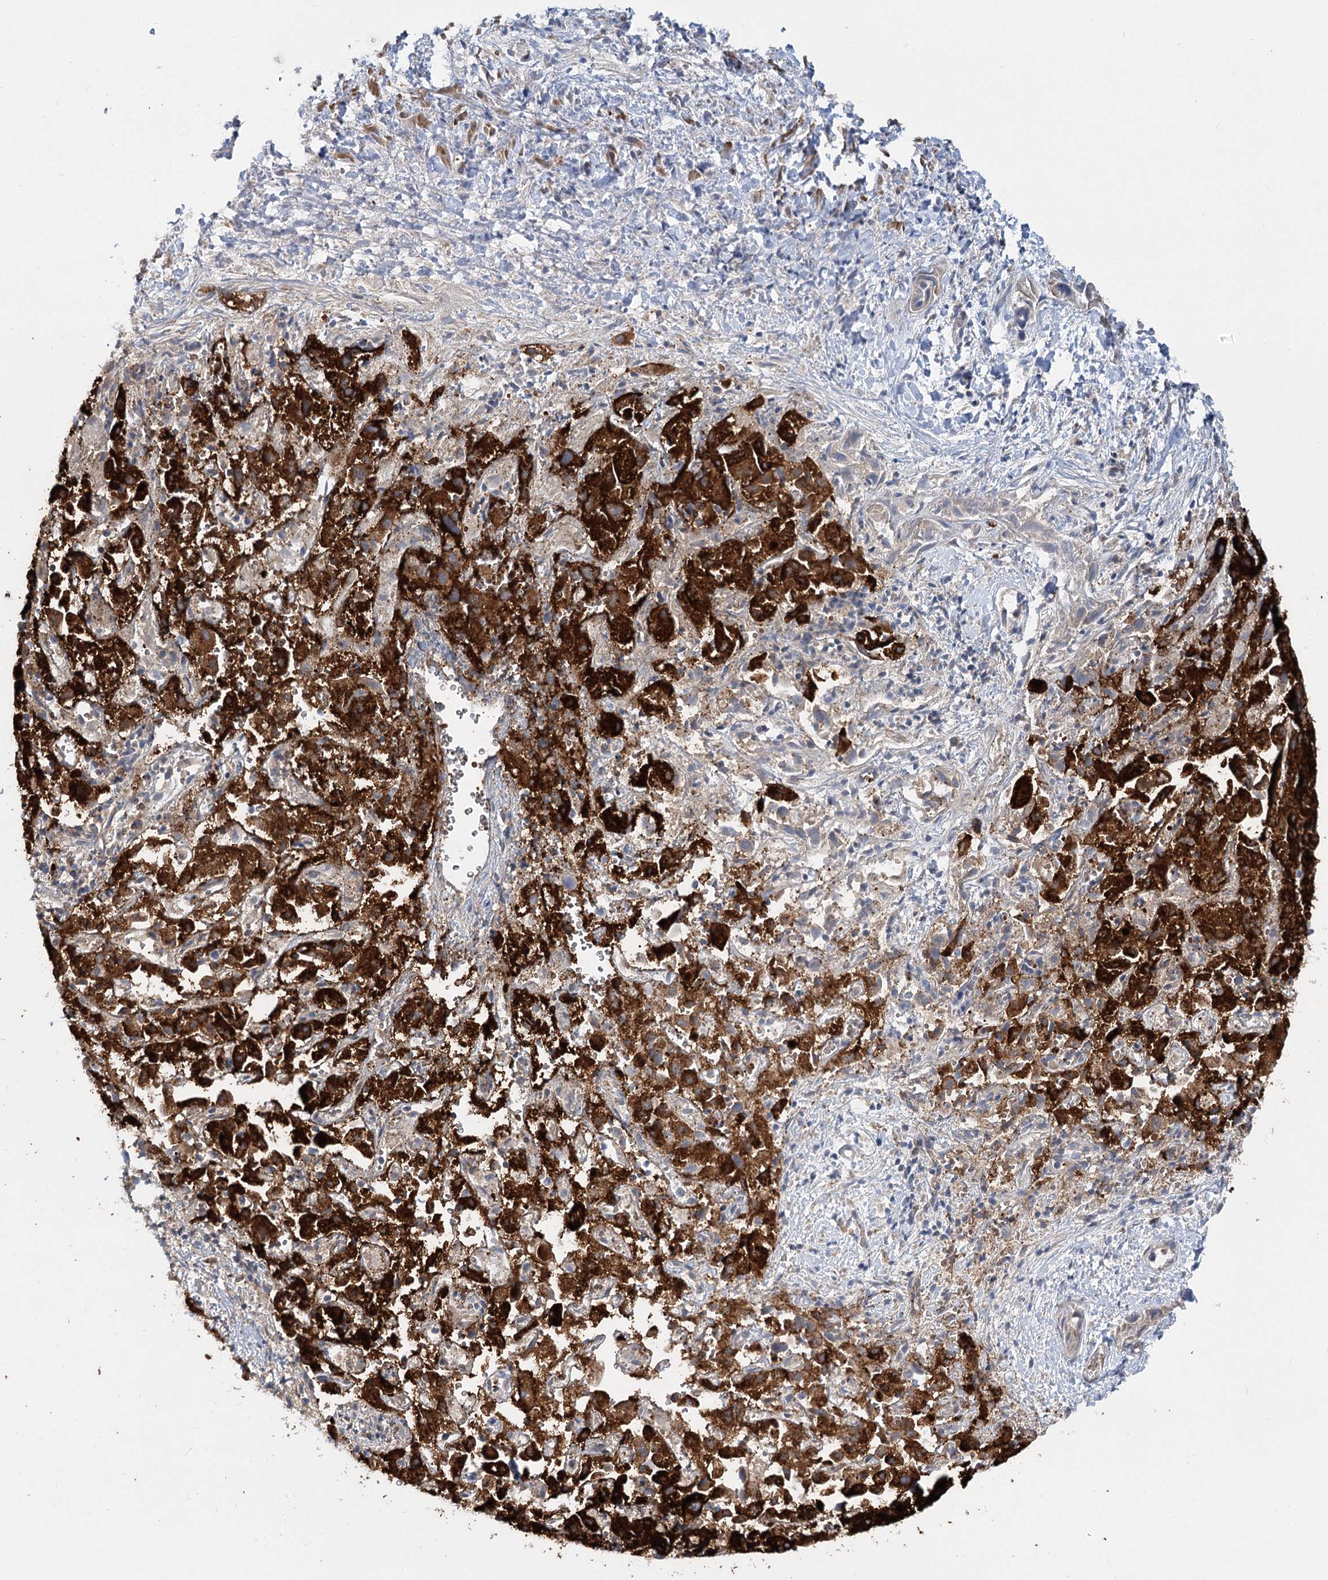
{"staining": {"intensity": "strong", "quantity": ">75%", "location": "cytoplasmic/membranous"}, "tissue": "liver cancer", "cell_type": "Tumor cells", "image_type": "cancer", "snomed": [{"axis": "morphology", "description": "Cholangiocarcinoma"}, {"axis": "topography", "description": "Liver"}], "caption": "An image showing strong cytoplasmic/membranous expression in about >75% of tumor cells in liver cholangiocarcinoma, as visualized by brown immunohistochemical staining.", "gene": "CIB4", "patient": {"sex": "female", "age": 52}}